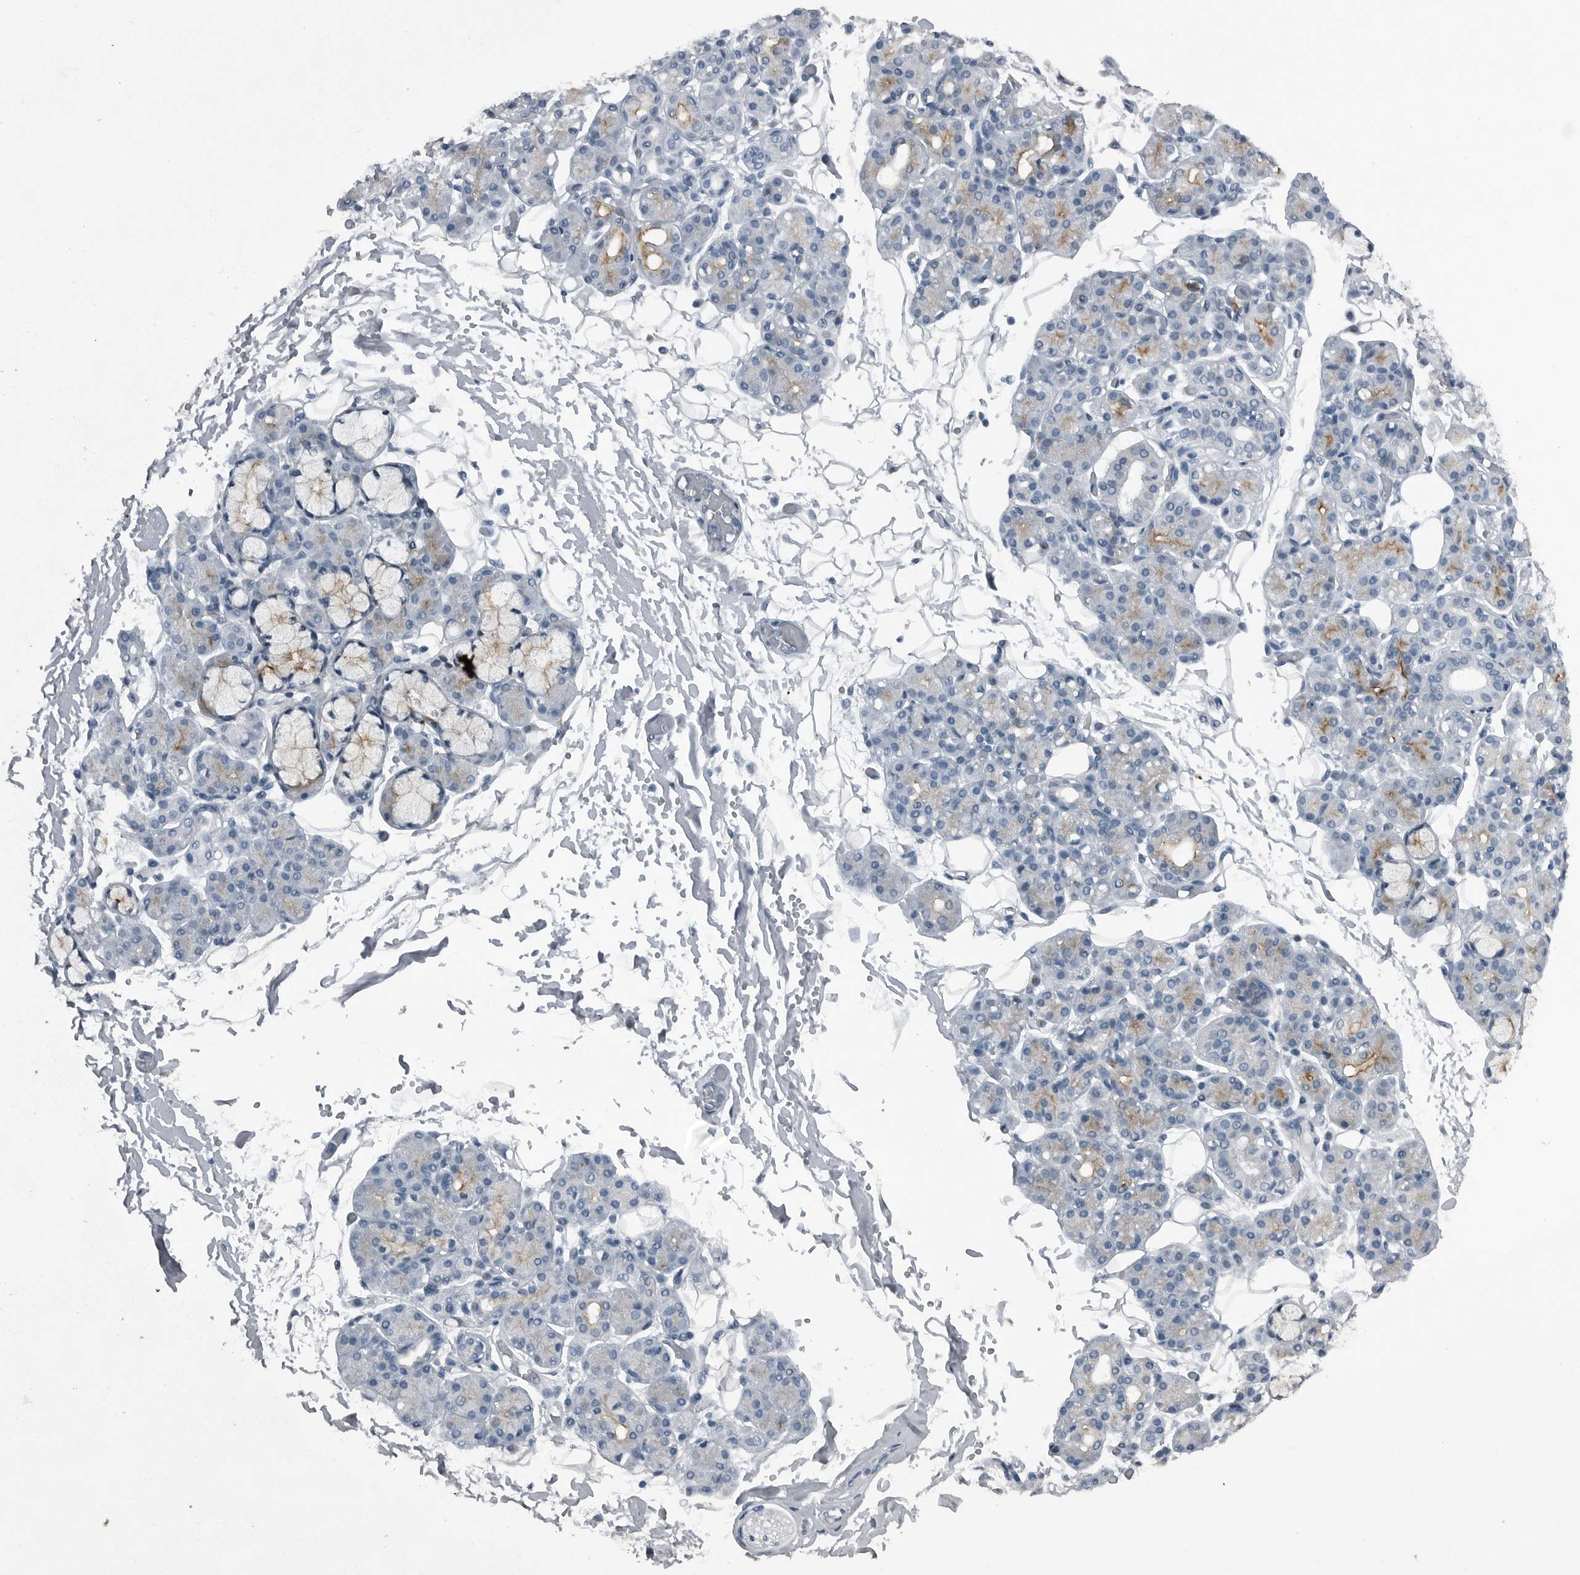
{"staining": {"intensity": "moderate", "quantity": "<25%", "location": "cytoplasmic/membranous"}, "tissue": "salivary gland", "cell_type": "Glandular cells", "image_type": "normal", "snomed": [{"axis": "morphology", "description": "Normal tissue, NOS"}, {"axis": "topography", "description": "Salivary gland"}], "caption": "IHC micrograph of benign salivary gland: human salivary gland stained using IHC displays low levels of moderate protein expression localized specifically in the cytoplasmic/membranous of glandular cells, appearing as a cytoplasmic/membranous brown color.", "gene": "GAK", "patient": {"sex": "male", "age": 63}}